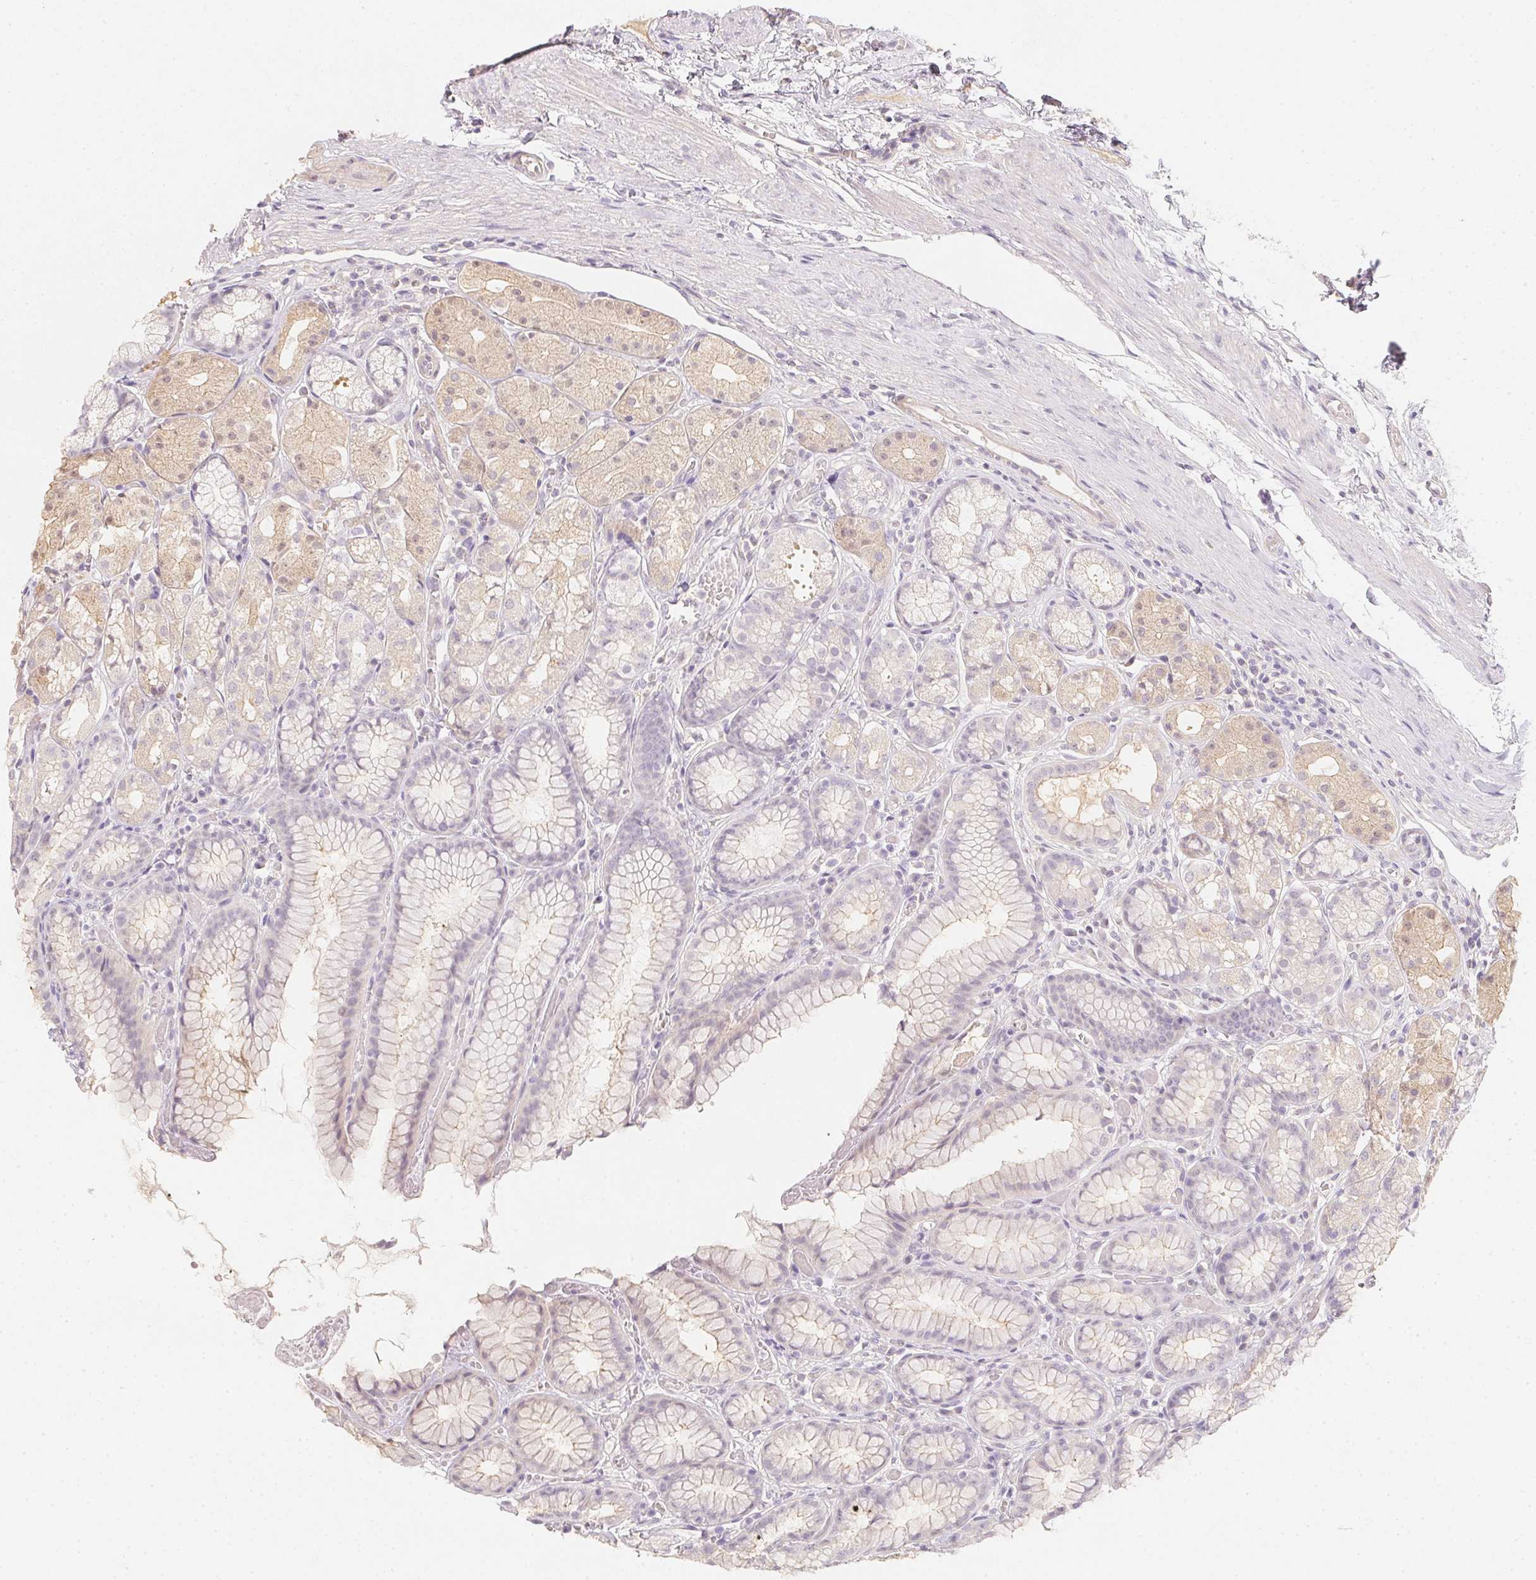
{"staining": {"intensity": "weak", "quantity": "25%-75%", "location": "cytoplasmic/membranous,nuclear"}, "tissue": "stomach", "cell_type": "Glandular cells", "image_type": "normal", "snomed": [{"axis": "morphology", "description": "Normal tissue, NOS"}, {"axis": "topography", "description": "Stomach"}], "caption": "A brown stain shows weak cytoplasmic/membranous,nuclear positivity of a protein in glandular cells of benign human stomach. Nuclei are stained in blue.", "gene": "ZBBX", "patient": {"sex": "male", "age": 70}}